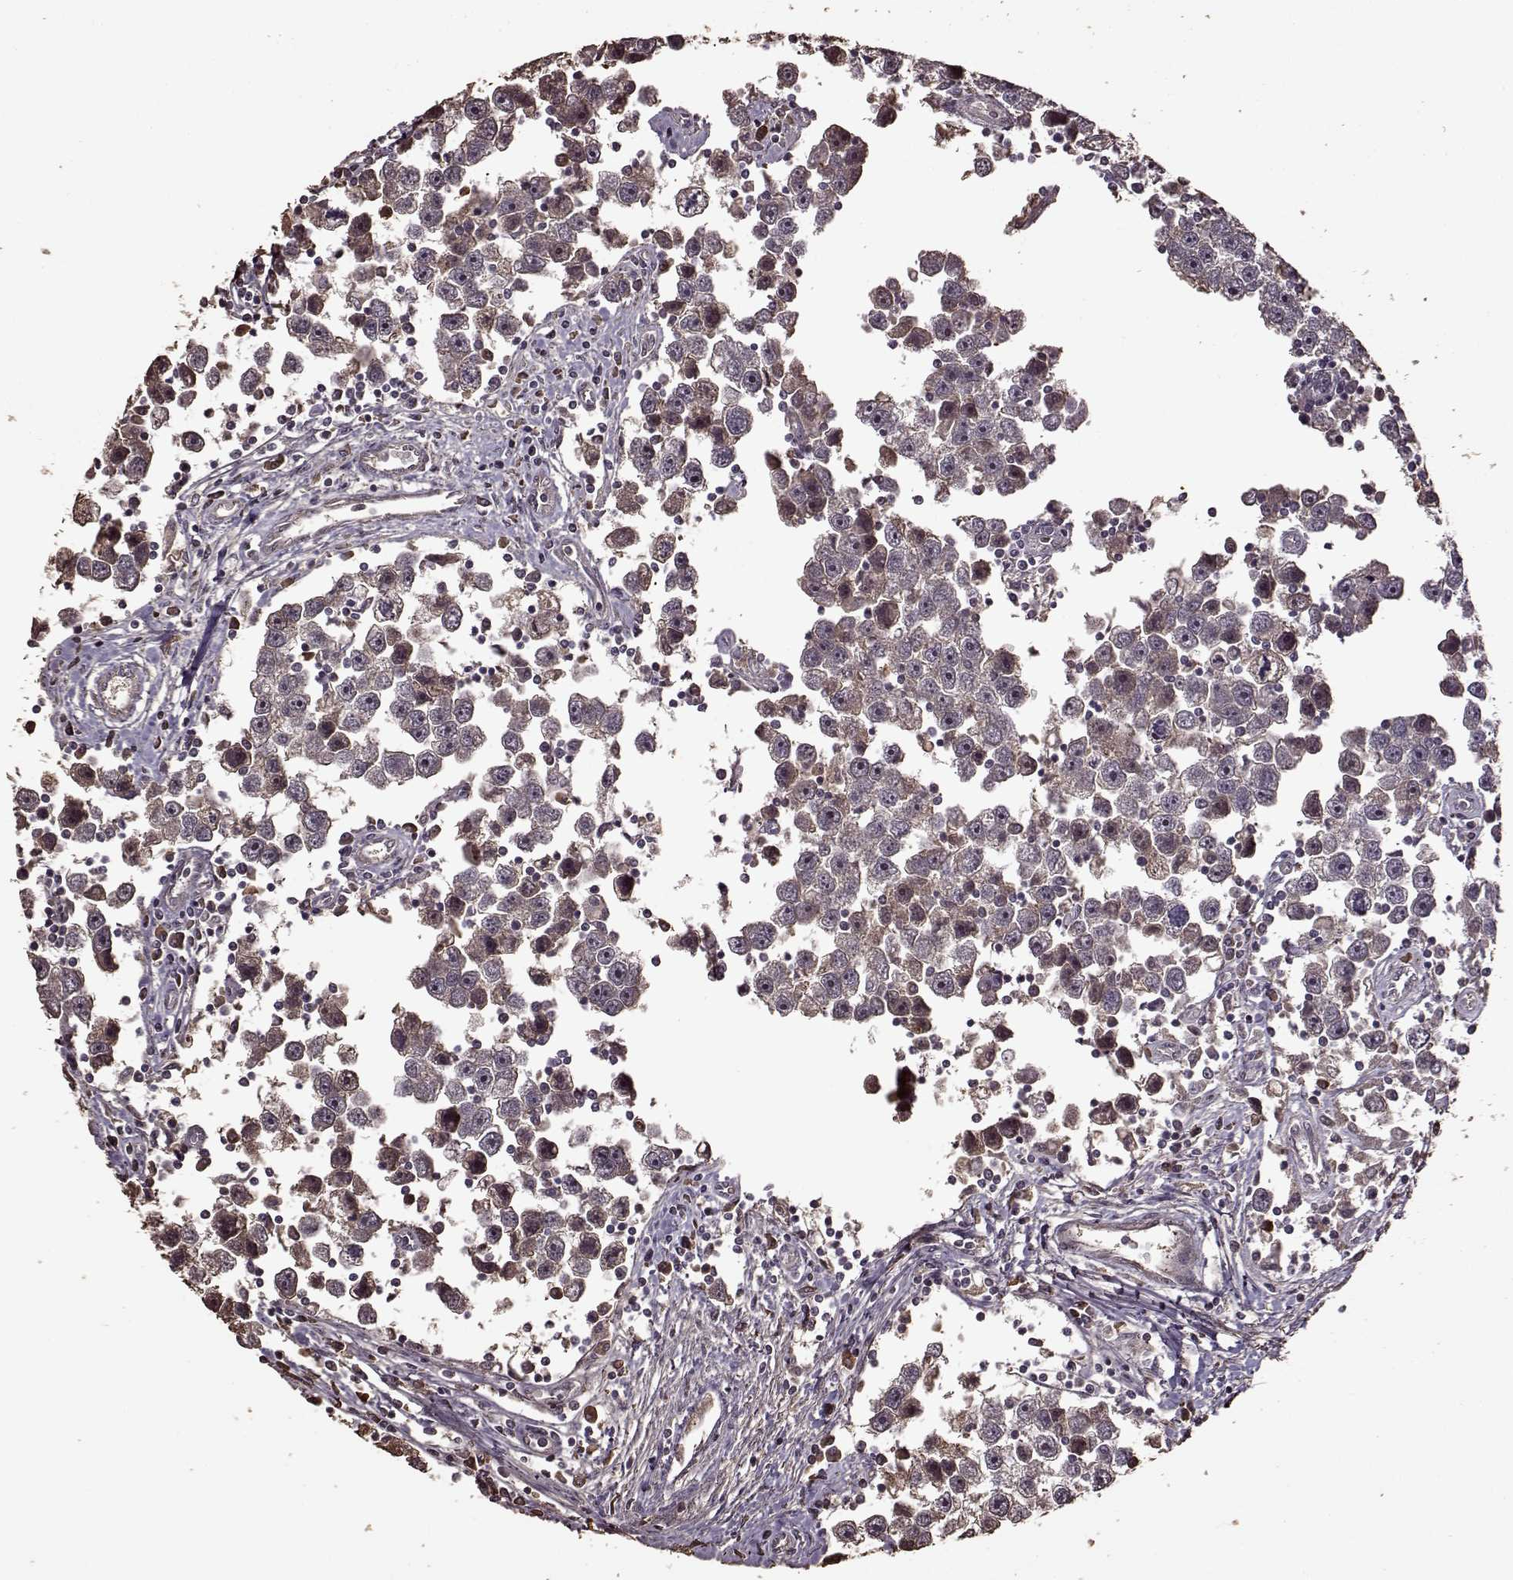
{"staining": {"intensity": "weak", "quantity": "<25%", "location": "cytoplasmic/membranous"}, "tissue": "testis cancer", "cell_type": "Tumor cells", "image_type": "cancer", "snomed": [{"axis": "morphology", "description": "Seminoma, NOS"}, {"axis": "topography", "description": "Testis"}], "caption": "High magnification brightfield microscopy of testis seminoma stained with DAB (3,3'-diaminobenzidine) (brown) and counterstained with hematoxylin (blue): tumor cells show no significant expression.", "gene": "FBXW11", "patient": {"sex": "male", "age": 30}}